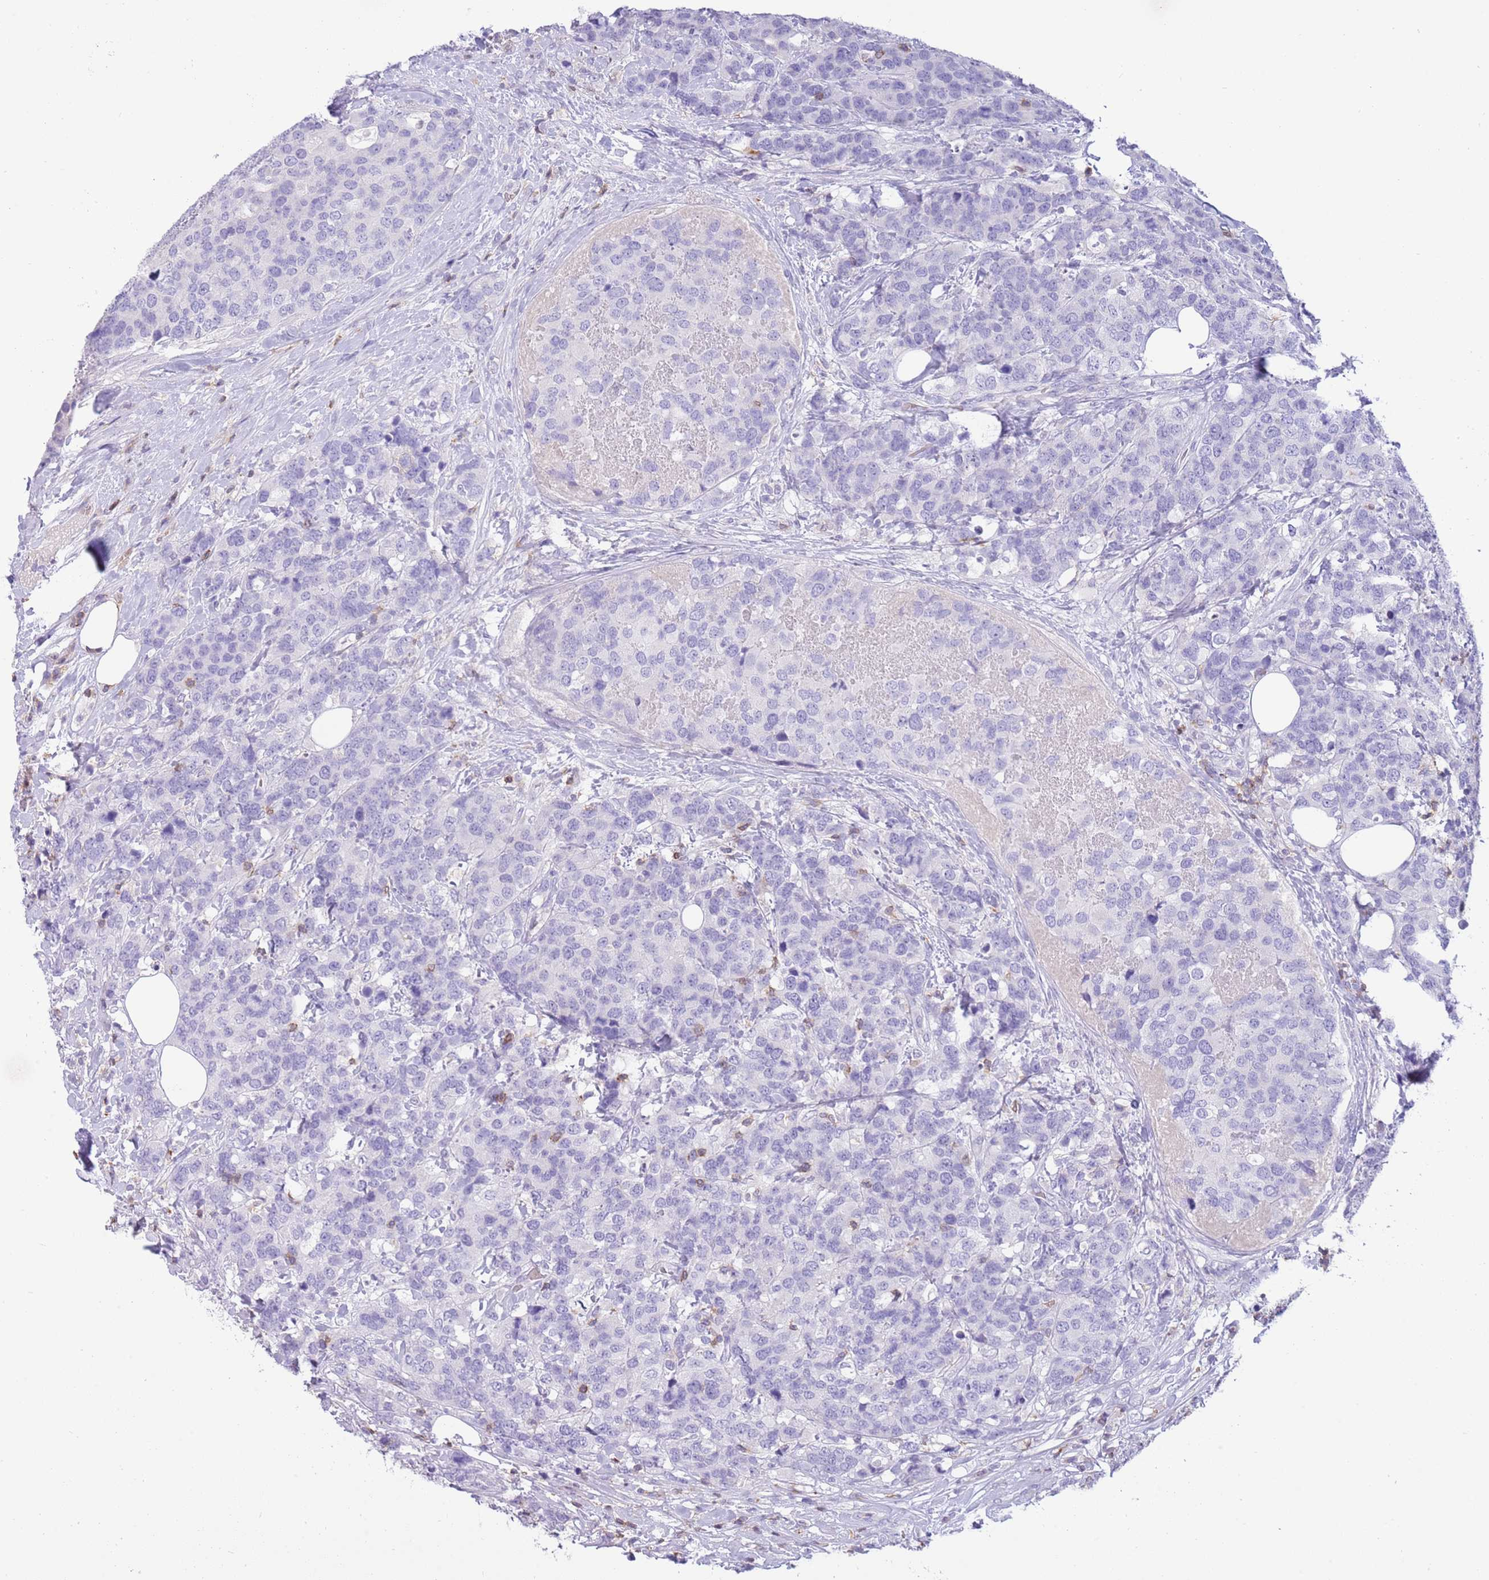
{"staining": {"intensity": "negative", "quantity": "none", "location": "none"}, "tissue": "breast cancer", "cell_type": "Tumor cells", "image_type": "cancer", "snomed": [{"axis": "morphology", "description": "Lobular carcinoma"}, {"axis": "topography", "description": "Breast"}], "caption": "This is an immunohistochemistry photomicrograph of breast lobular carcinoma. There is no expression in tumor cells.", "gene": "OR4Q3", "patient": {"sex": "female", "age": 59}}